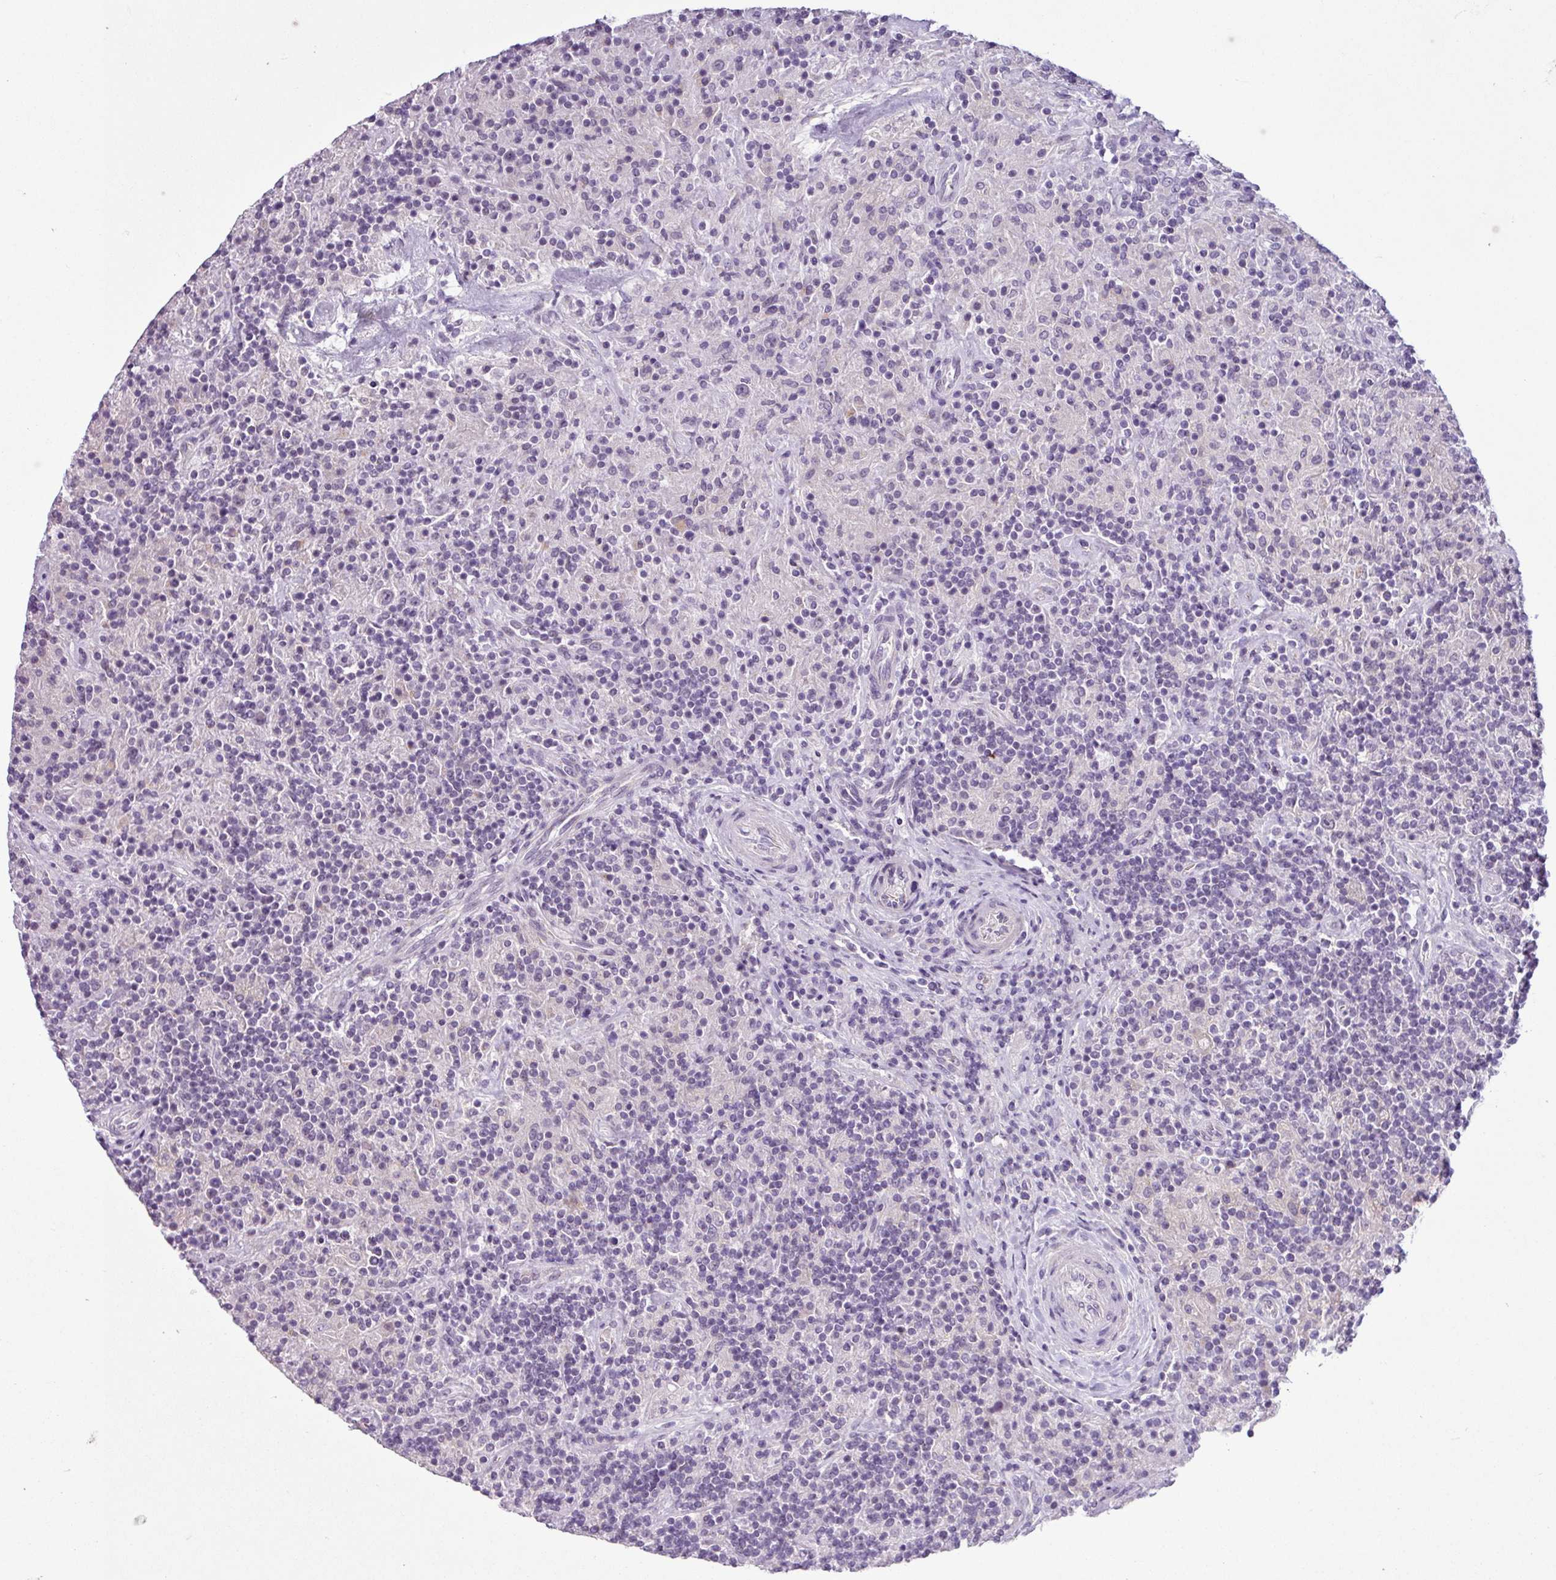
{"staining": {"intensity": "negative", "quantity": "none", "location": "none"}, "tissue": "lymphoma", "cell_type": "Tumor cells", "image_type": "cancer", "snomed": [{"axis": "morphology", "description": "Hodgkin's disease, NOS"}, {"axis": "topography", "description": "Lymph node"}], "caption": "Protein analysis of Hodgkin's disease reveals no significant staining in tumor cells.", "gene": "C9orf24", "patient": {"sex": "male", "age": 70}}